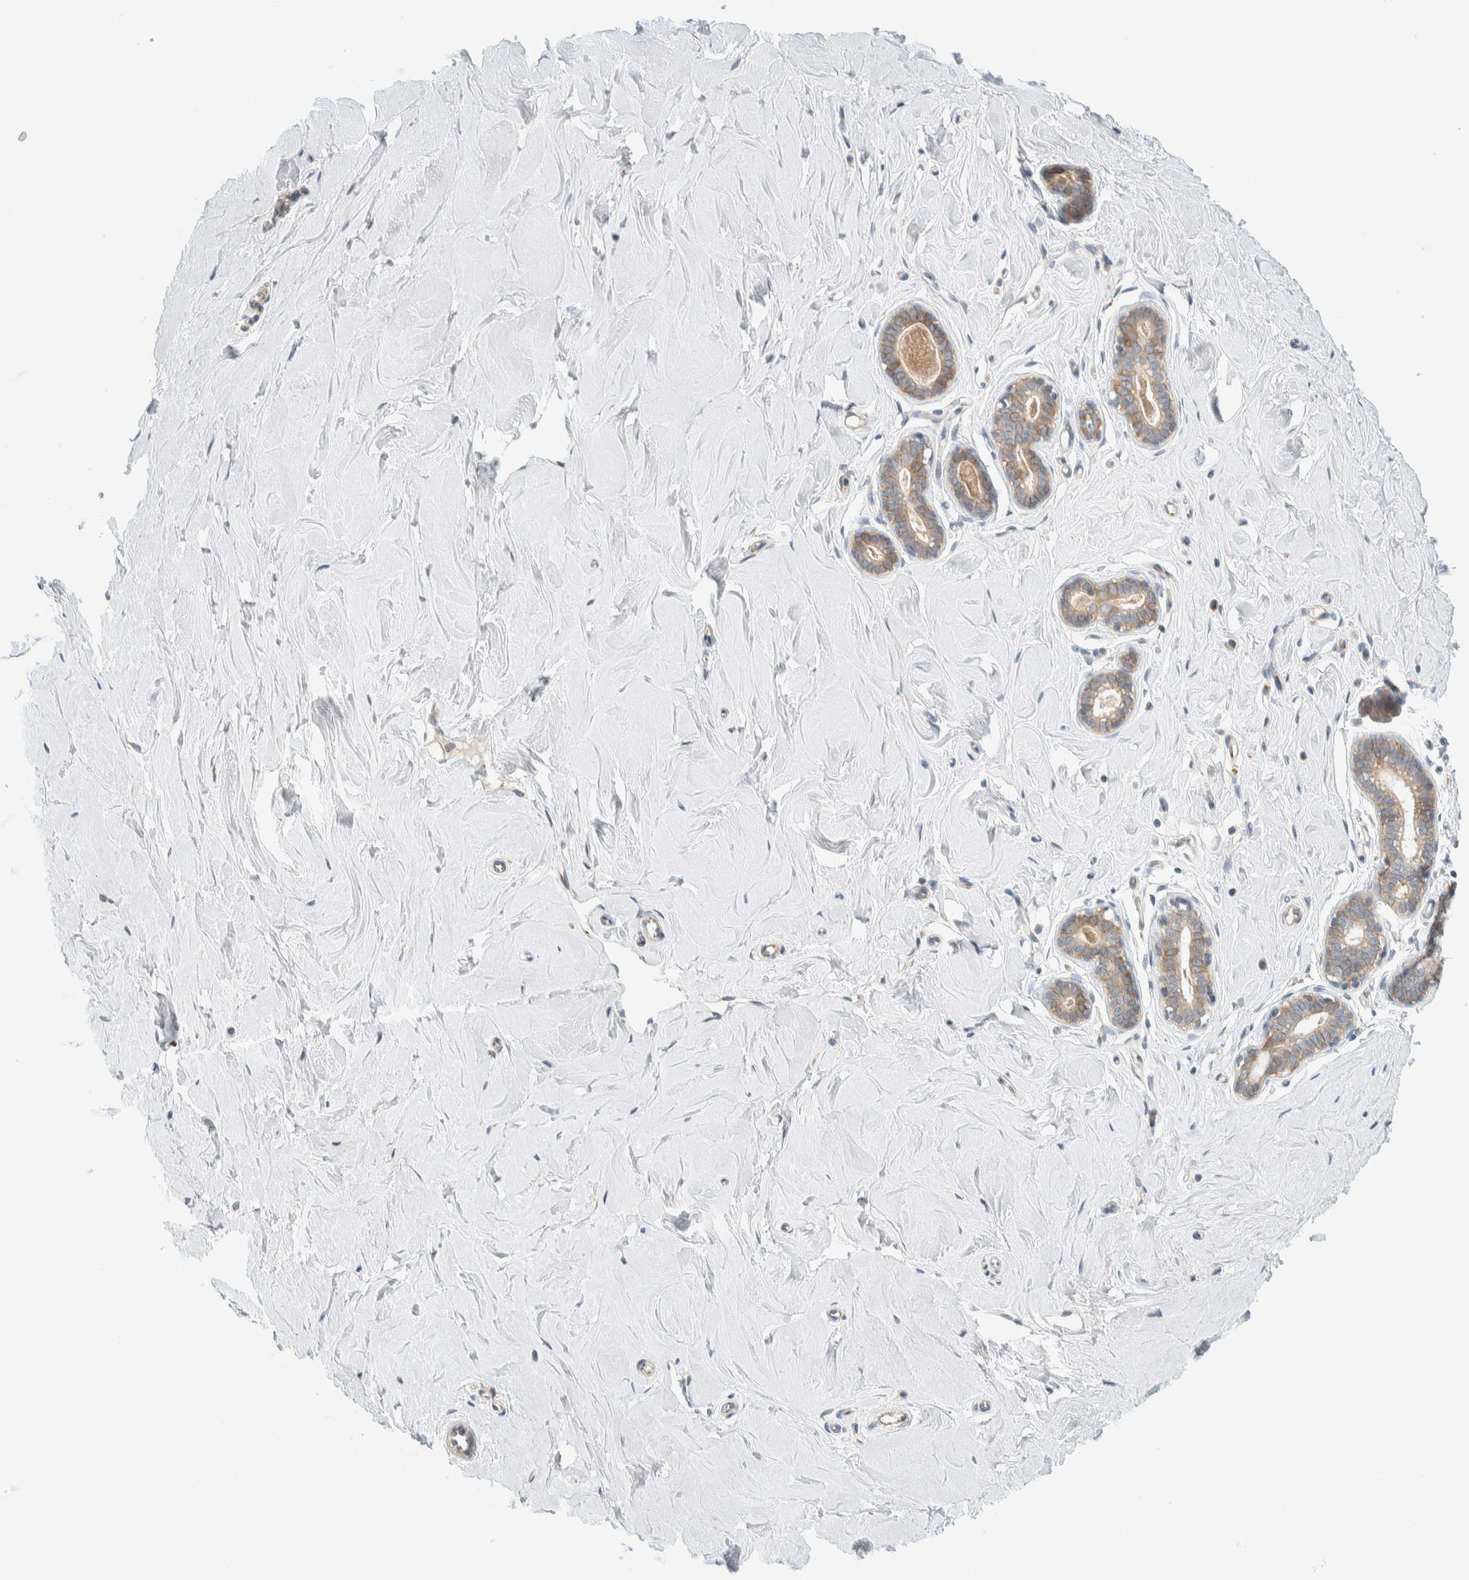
{"staining": {"intensity": "negative", "quantity": "none", "location": "none"}, "tissue": "breast", "cell_type": "Adipocytes", "image_type": "normal", "snomed": [{"axis": "morphology", "description": "Normal tissue, NOS"}, {"axis": "topography", "description": "Breast"}], "caption": "IHC micrograph of unremarkable human breast stained for a protein (brown), which demonstrates no positivity in adipocytes.", "gene": "TMEM184B", "patient": {"sex": "female", "age": 23}}